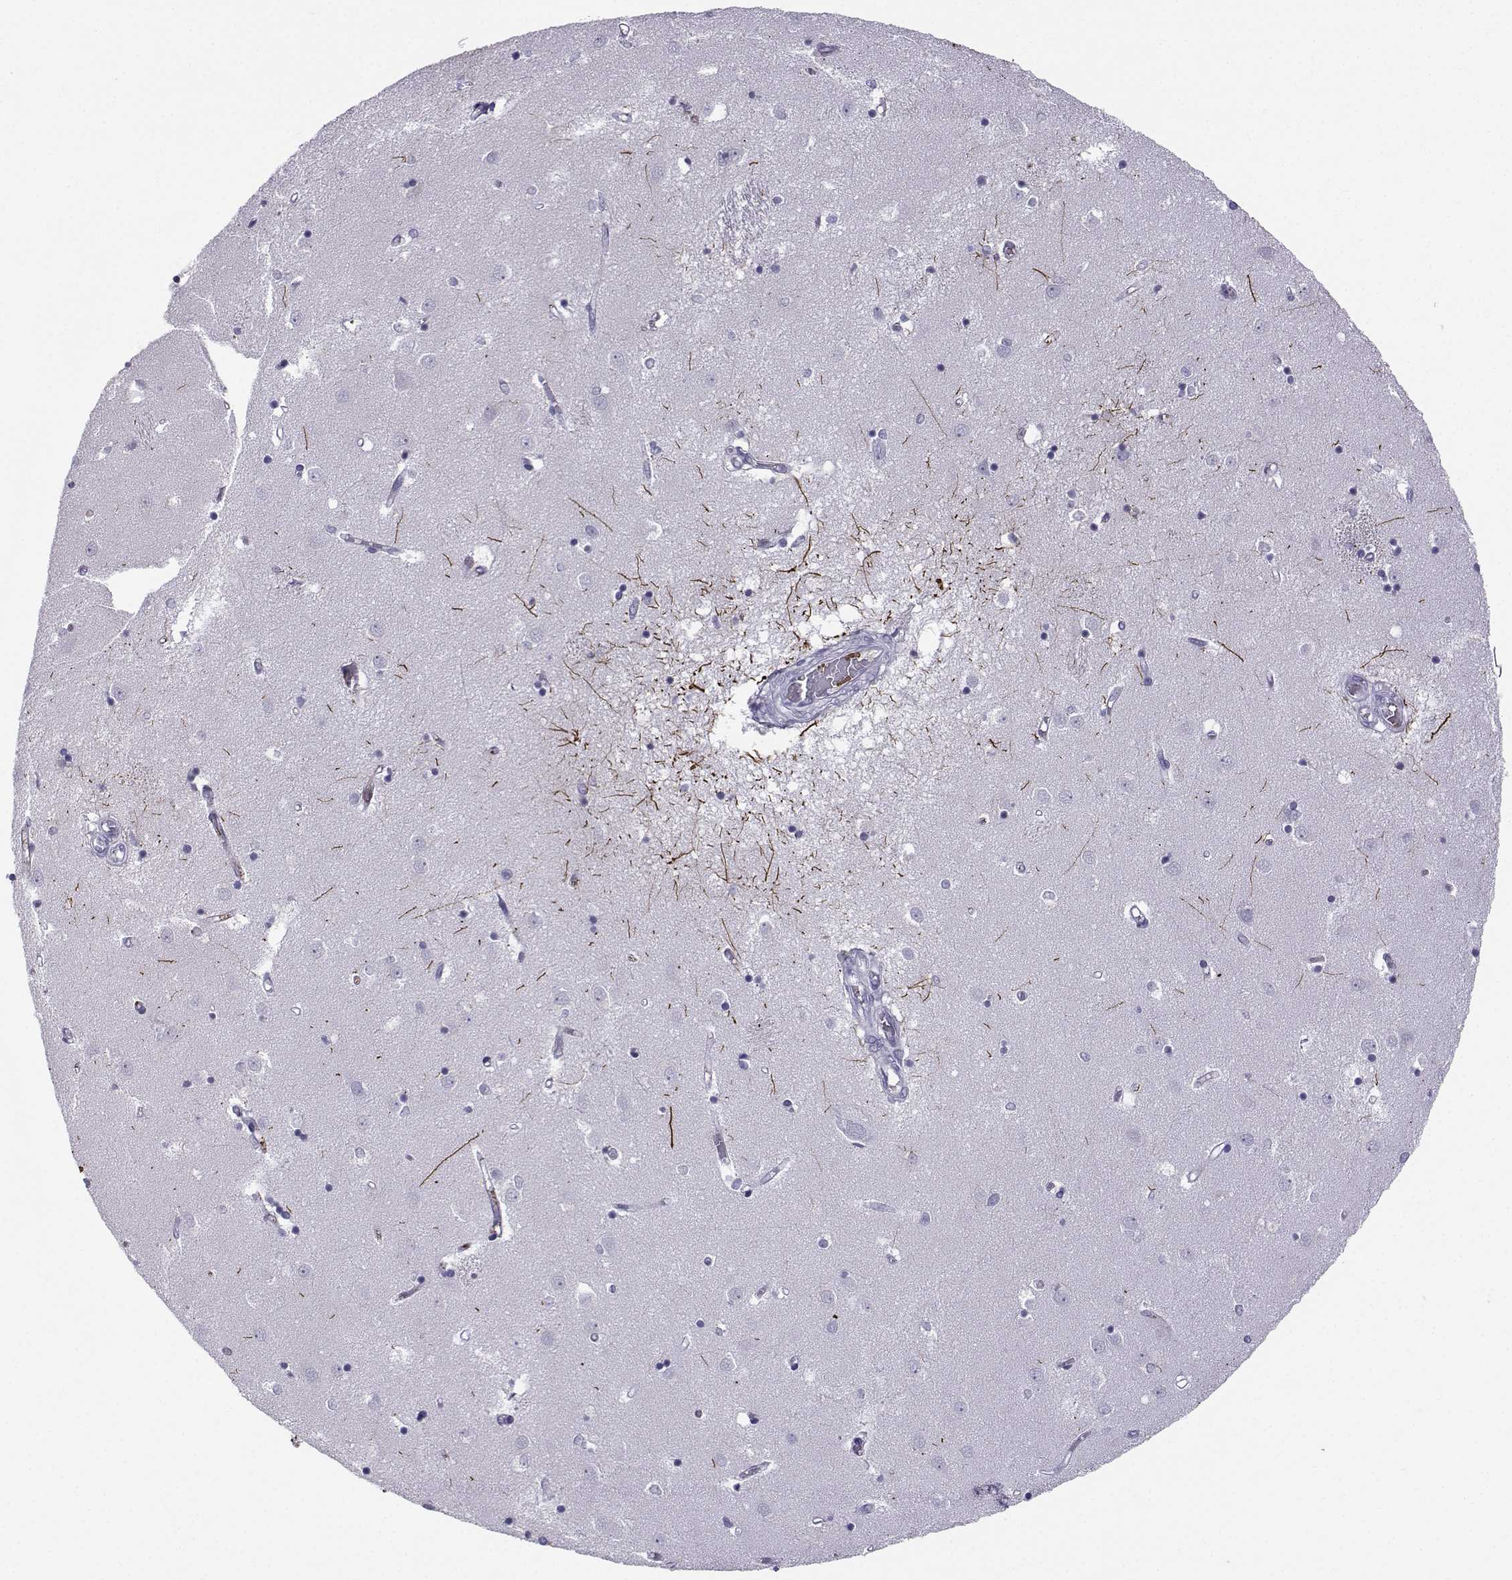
{"staining": {"intensity": "negative", "quantity": "none", "location": "none"}, "tissue": "caudate", "cell_type": "Glial cells", "image_type": "normal", "snomed": [{"axis": "morphology", "description": "Normal tissue, NOS"}, {"axis": "topography", "description": "Lateral ventricle wall"}], "caption": "The micrograph displays no staining of glial cells in benign caudate. (DAB (3,3'-diaminobenzidine) immunohistochemistry visualized using brightfield microscopy, high magnification).", "gene": "LHX1", "patient": {"sex": "male", "age": 54}}